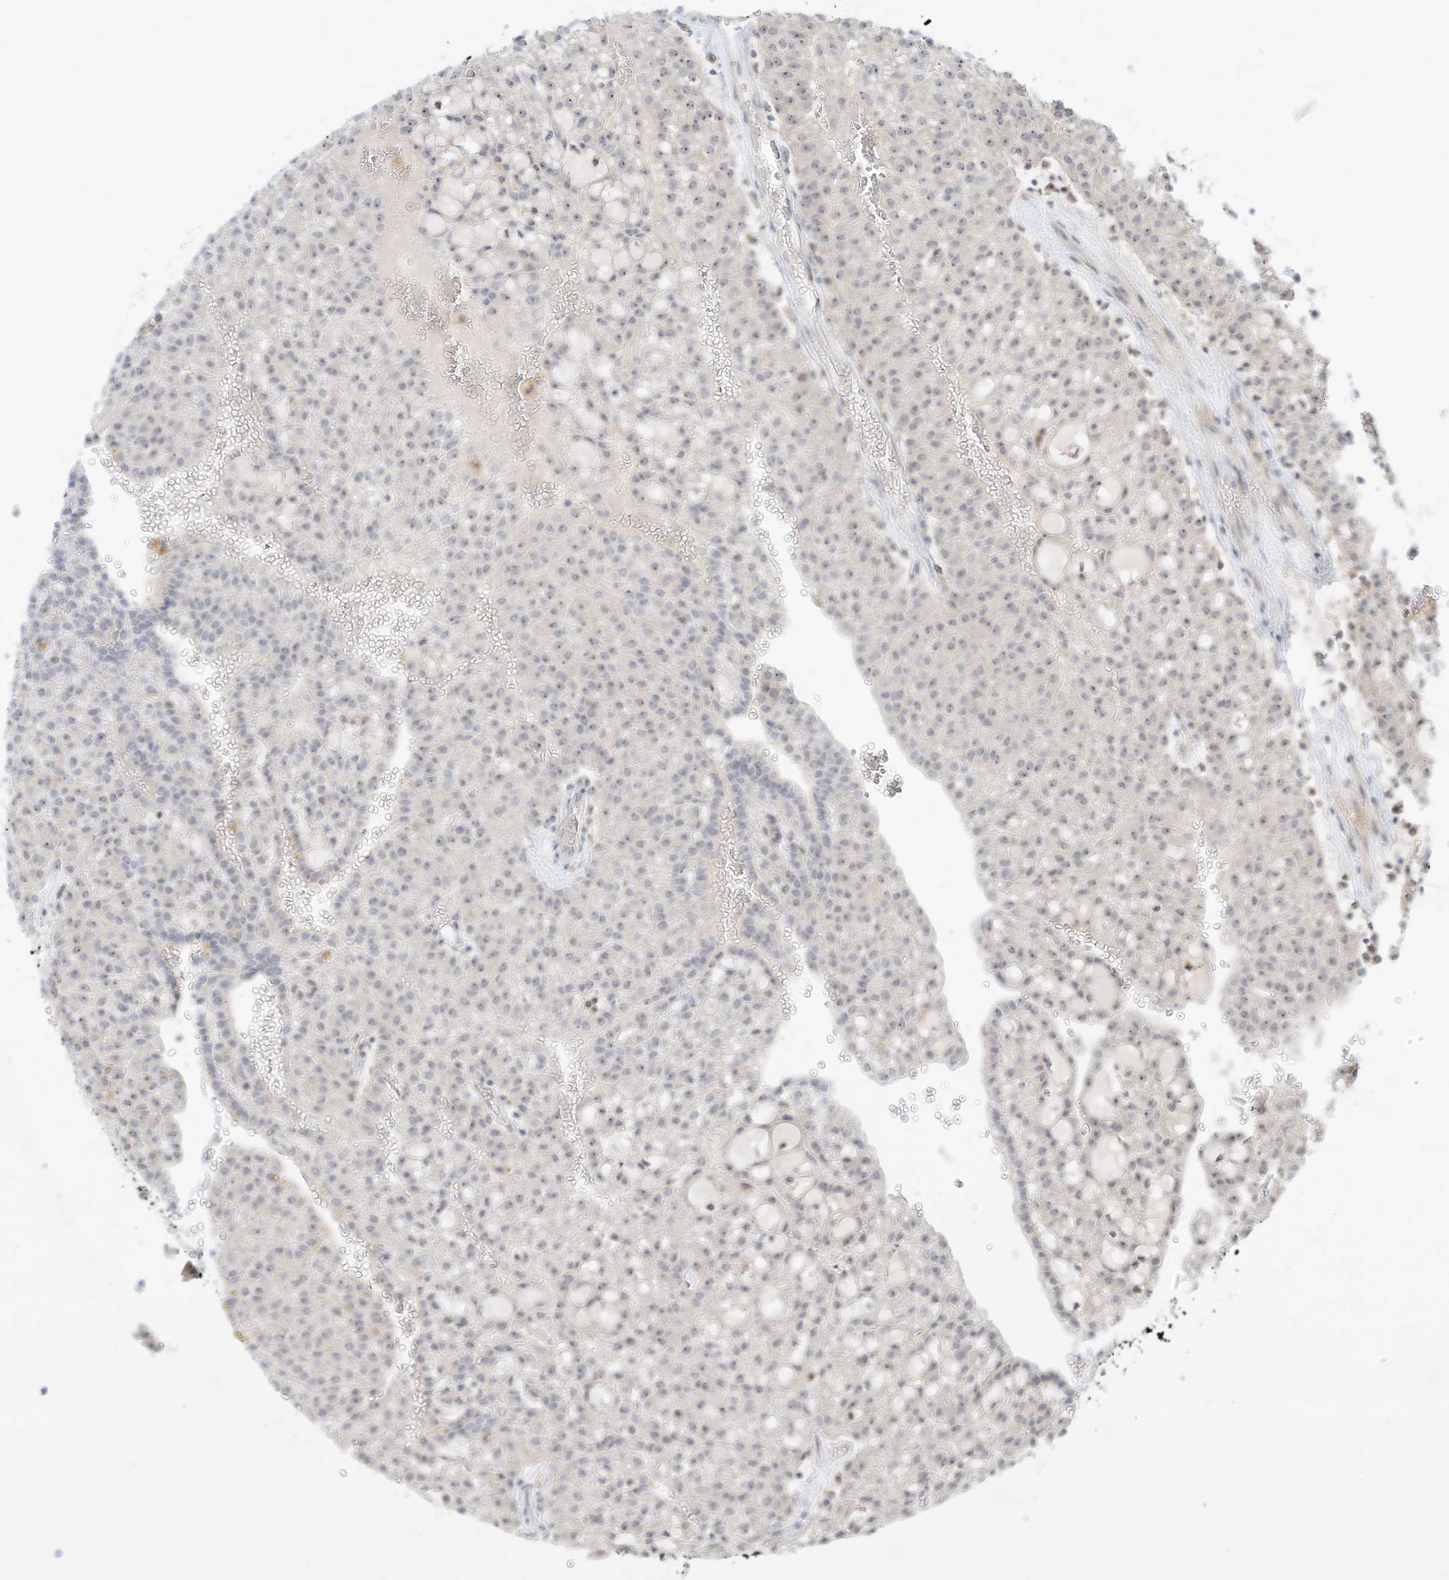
{"staining": {"intensity": "weak", "quantity": "25%-75%", "location": "nuclear"}, "tissue": "renal cancer", "cell_type": "Tumor cells", "image_type": "cancer", "snomed": [{"axis": "morphology", "description": "Adenocarcinoma, NOS"}, {"axis": "topography", "description": "Kidney"}], "caption": "Weak nuclear protein positivity is identified in approximately 25%-75% of tumor cells in renal adenocarcinoma.", "gene": "PAK6", "patient": {"sex": "male", "age": 63}}